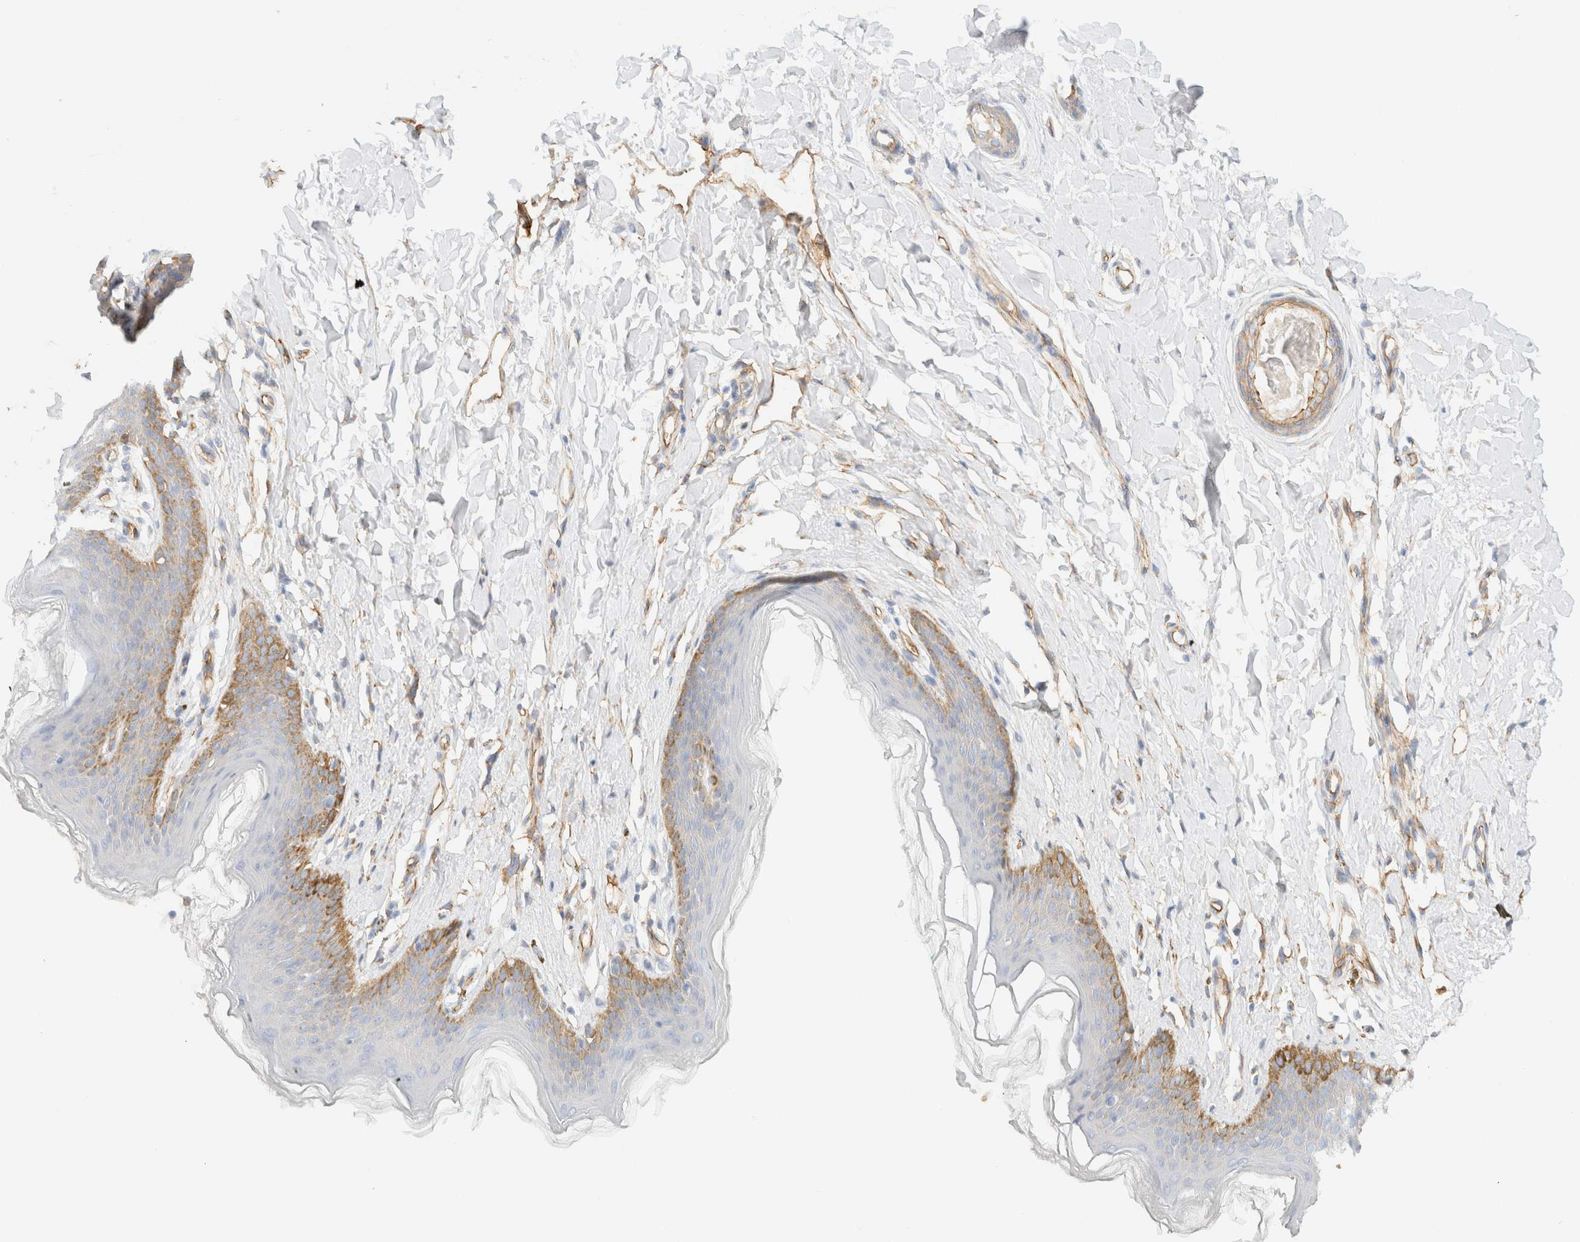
{"staining": {"intensity": "moderate", "quantity": "<25%", "location": "cytoplasmic/membranous"}, "tissue": "skin", "cell_type": "Epidermal cells", "image_type": "normal", "snomed": [{"axis": "morphology", "description": "Normal tissue, NOS"}, {"axis": "topography", "description": "Vulva"}], "caption": "DAB (3,3'-diaminobenzidine) immunohistochemical staining of normal human skin reveals moderate cytoplasmic/membranous protein staining in approximately <25% of epidermal cells.", "gene": "CYB5R4", "patient": {"sex": "female", "age": 66}}